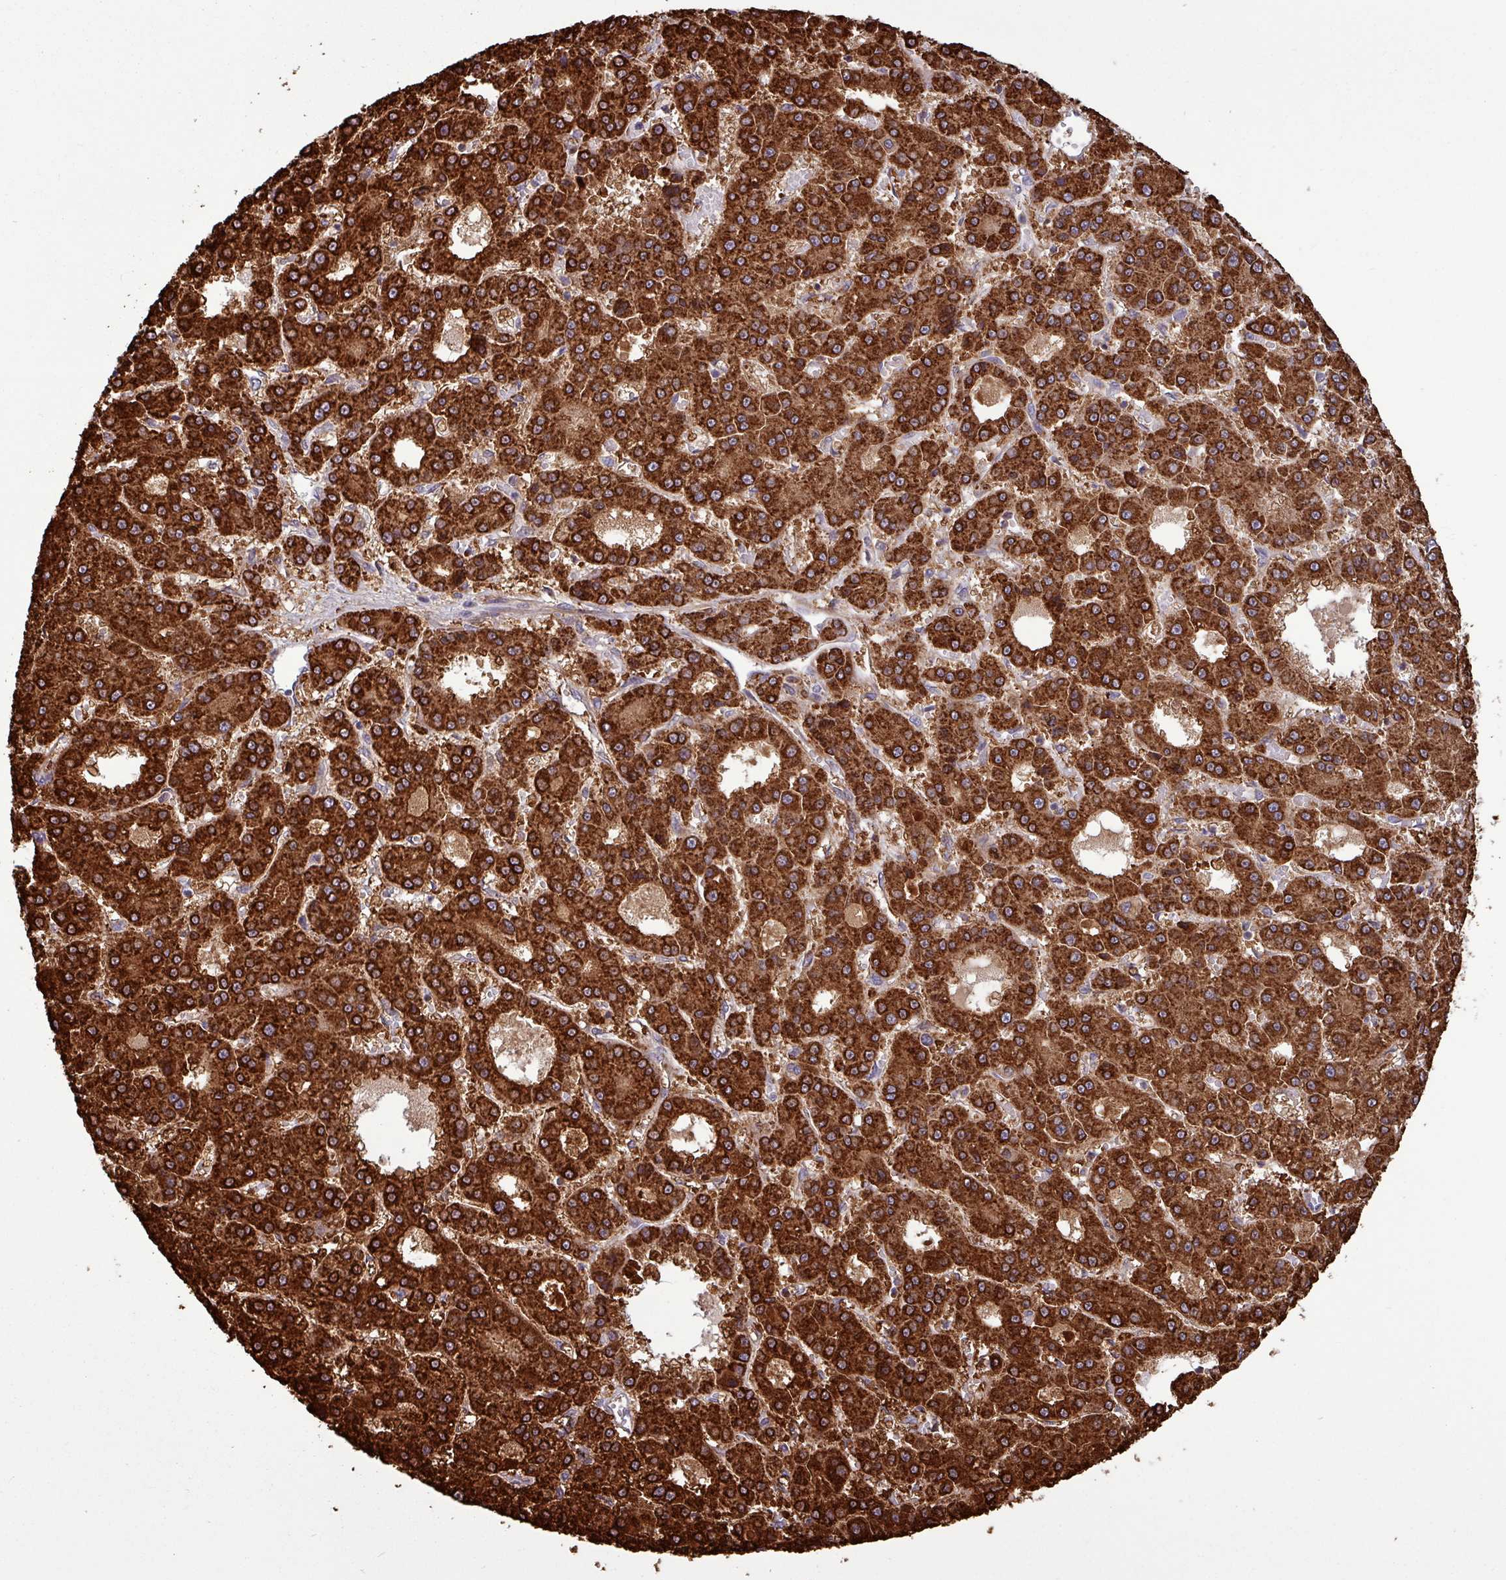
{"staining": {"intensity": "strong", "quantity": ">75%", "location": "cytoplasmic/membranous"}, "tissue": "liver cancer", "cell_type": "Tumor cells", "image_type": "cancer", "snomed": [{"axis": "morphology", "description": "Carcinoma, Hepatocellular, NOS"}, {"axis": "topography", "description": "Liver"}], "caption": "Immunohistochemistry (IHC) histopathology image of neoplastic tissue: liver cancer (hepatocellular carcinoma) stained using IHC exhibits high levels of strong protein expression localized specifically in the cytoplasmic/membranous of tumor cells, appearing as a cytoplasmic/membranous brown color.", "gene": "PCED1A", "patient": {"sex": "male", "age": 70}}